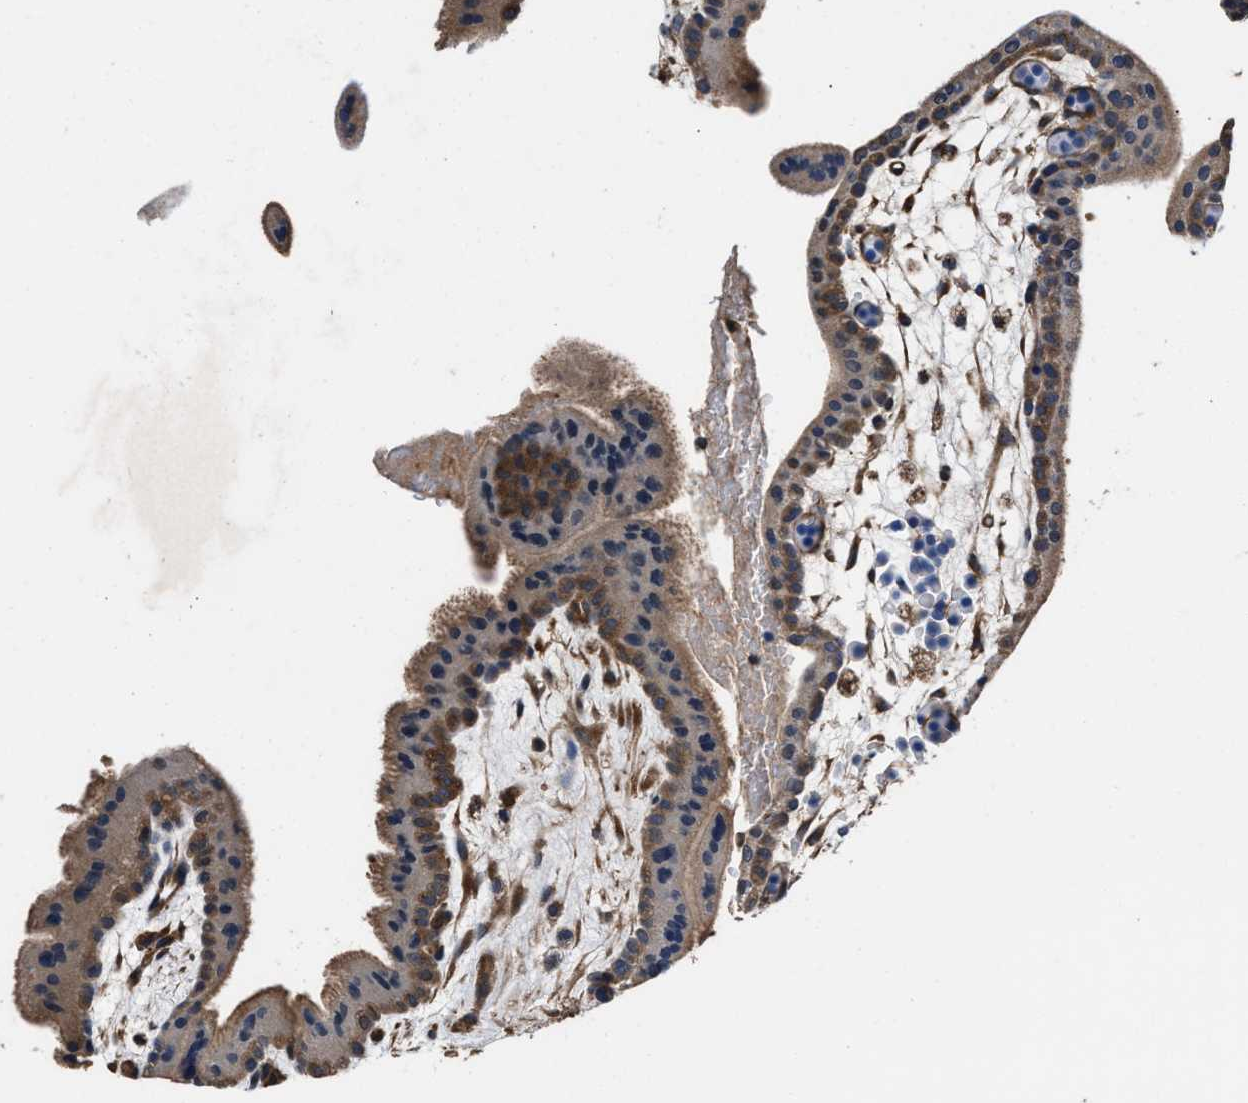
{"staining": {"intensity": "weak", "quantity": ">75%", "location": "cytoplasmic/membranous"}, "tissue": "placenta", "cell_type": "Decidual cells", "image_type": "normal", "snomed": [{"axis": "morphology", "description": "Normal tissue, NOS"}, {"axis": "topography", "description": "Placenta"}], "caption": "Protein staining reveals weak cytoplasmic/membranous positivity in about >75% of decidual cells in benign placenta. (DAB = brown stain, brightfield microscopy at high magnification).", "gene": "ACLY", "patient": {"sex": "female", "age": 35}}